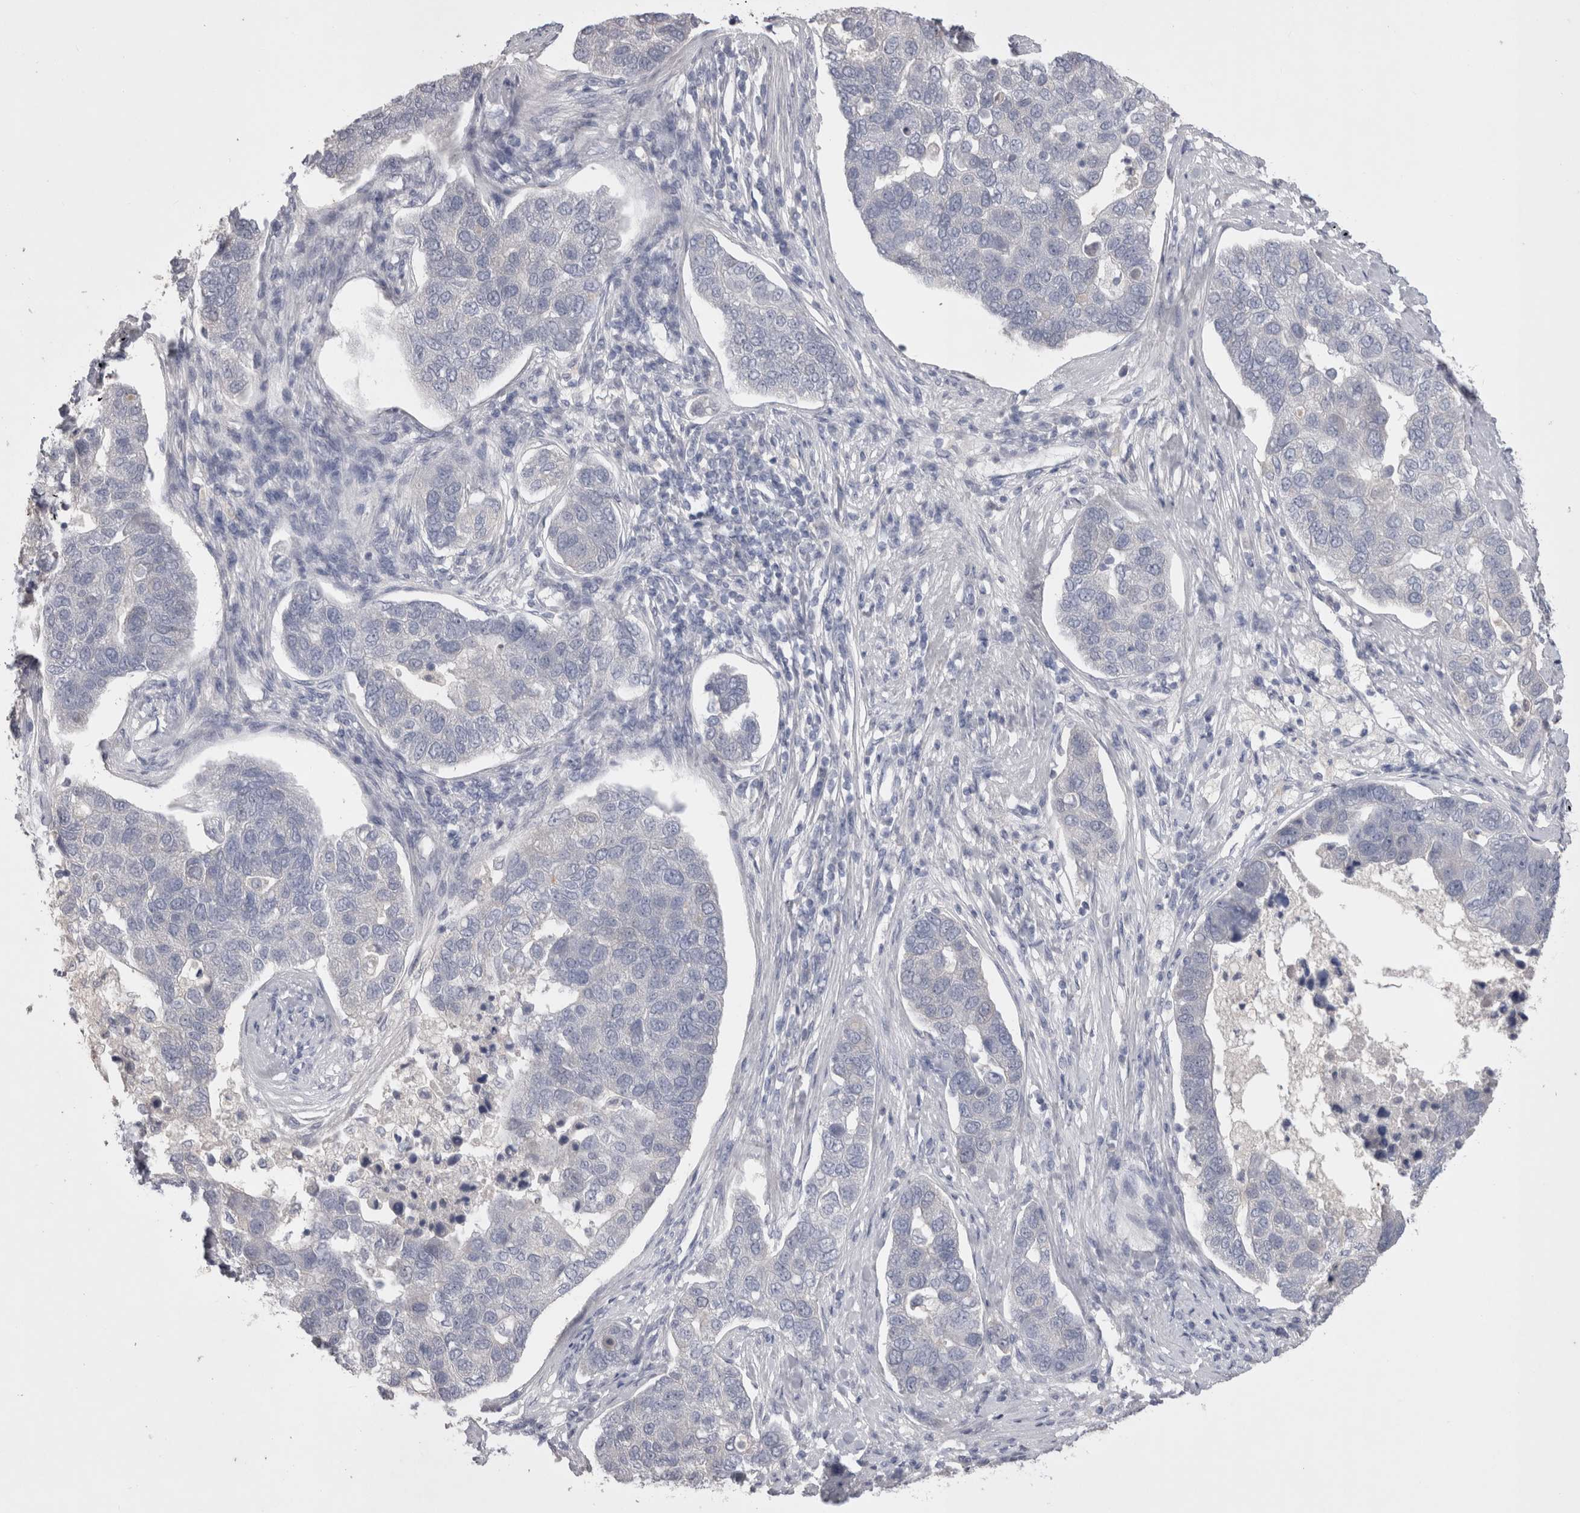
{"staining": {"intensity": "negative", "quantity": "none", "location": "none"}, "tissue": "pancreatic cancer", "cell_type": "Tumor cells", "image_type": "cancer", "snomed": [{"axis": "morphology", "description": "Adenocarcinoma, NOS"}, {"axis": "topography", "description": "Pancreas"}], "caption": "High magnification brightfield microscopy of pancreatic adenocarcinoma stained with DAB (brown) and counterstained with hematoxylin (blue): tumor cells show no significant staining.", "gene": "ADAM2", "patient": {"sex": "female", "age": 61}}